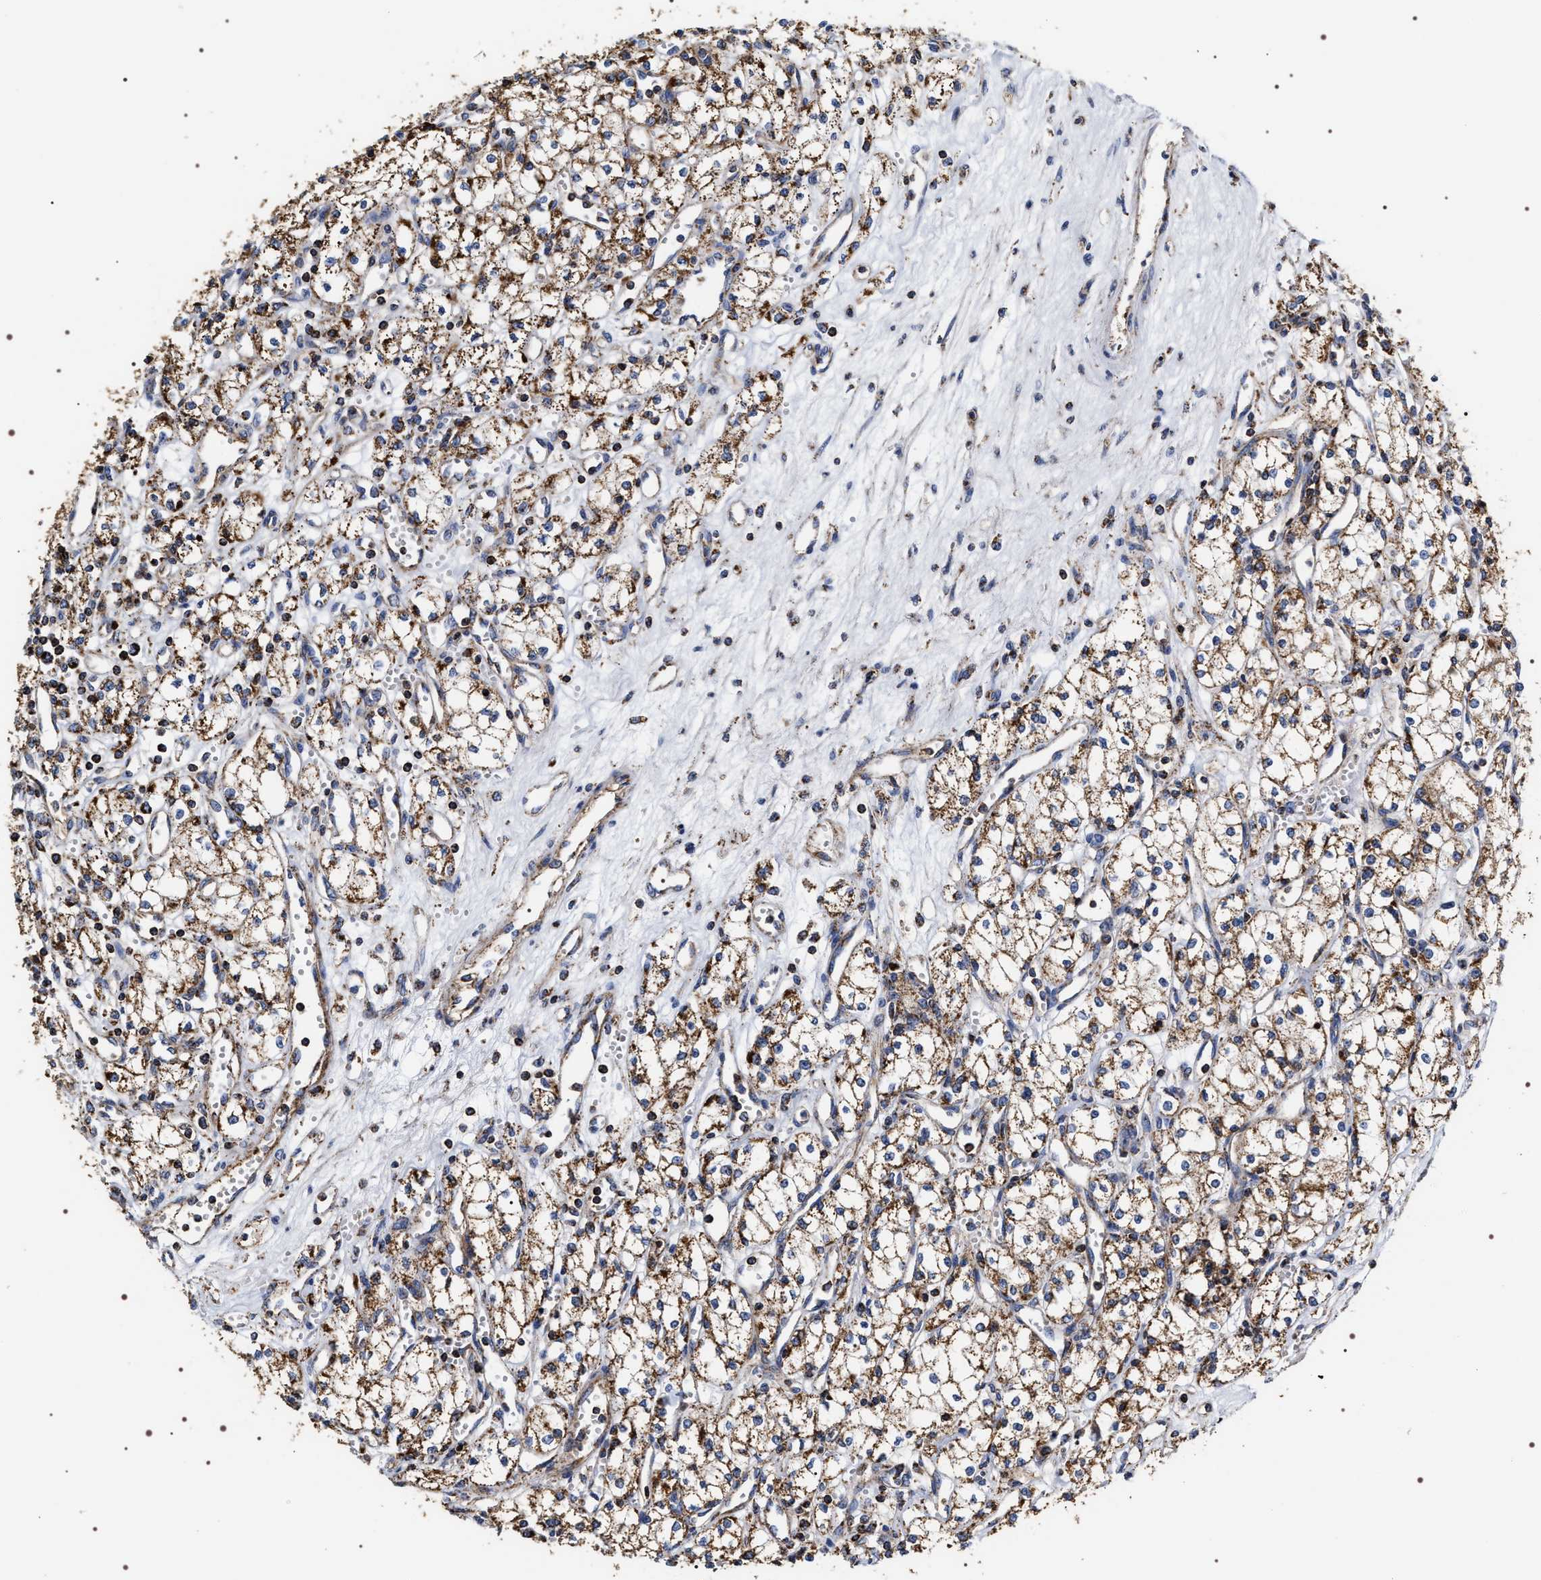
{"staining": {"intensity": "moderate", "quantity": ">75%", "location": "cytoplasmic/membranous"}, "tissue": "renal cancer", "cell_type": "Tumor cells", "image_type": "cancer", "snomed": [{"axis": "morphology", "description": "Adenocarcinoma, NOS"}, {"axis": "topography", "description": "Kidney"}], "caption": "Brown immunohistochemical staining in renal adenocarcinoma shows moderate cytoplasmic/membranous expression in approximately >75% of tumor cells. (Stains: DAB in brown, nuclei in blue, Microscopy: brightfield microscopy at high magnification).", "gene": "COG5", "patient": {"sex": "male", "age": 59}}